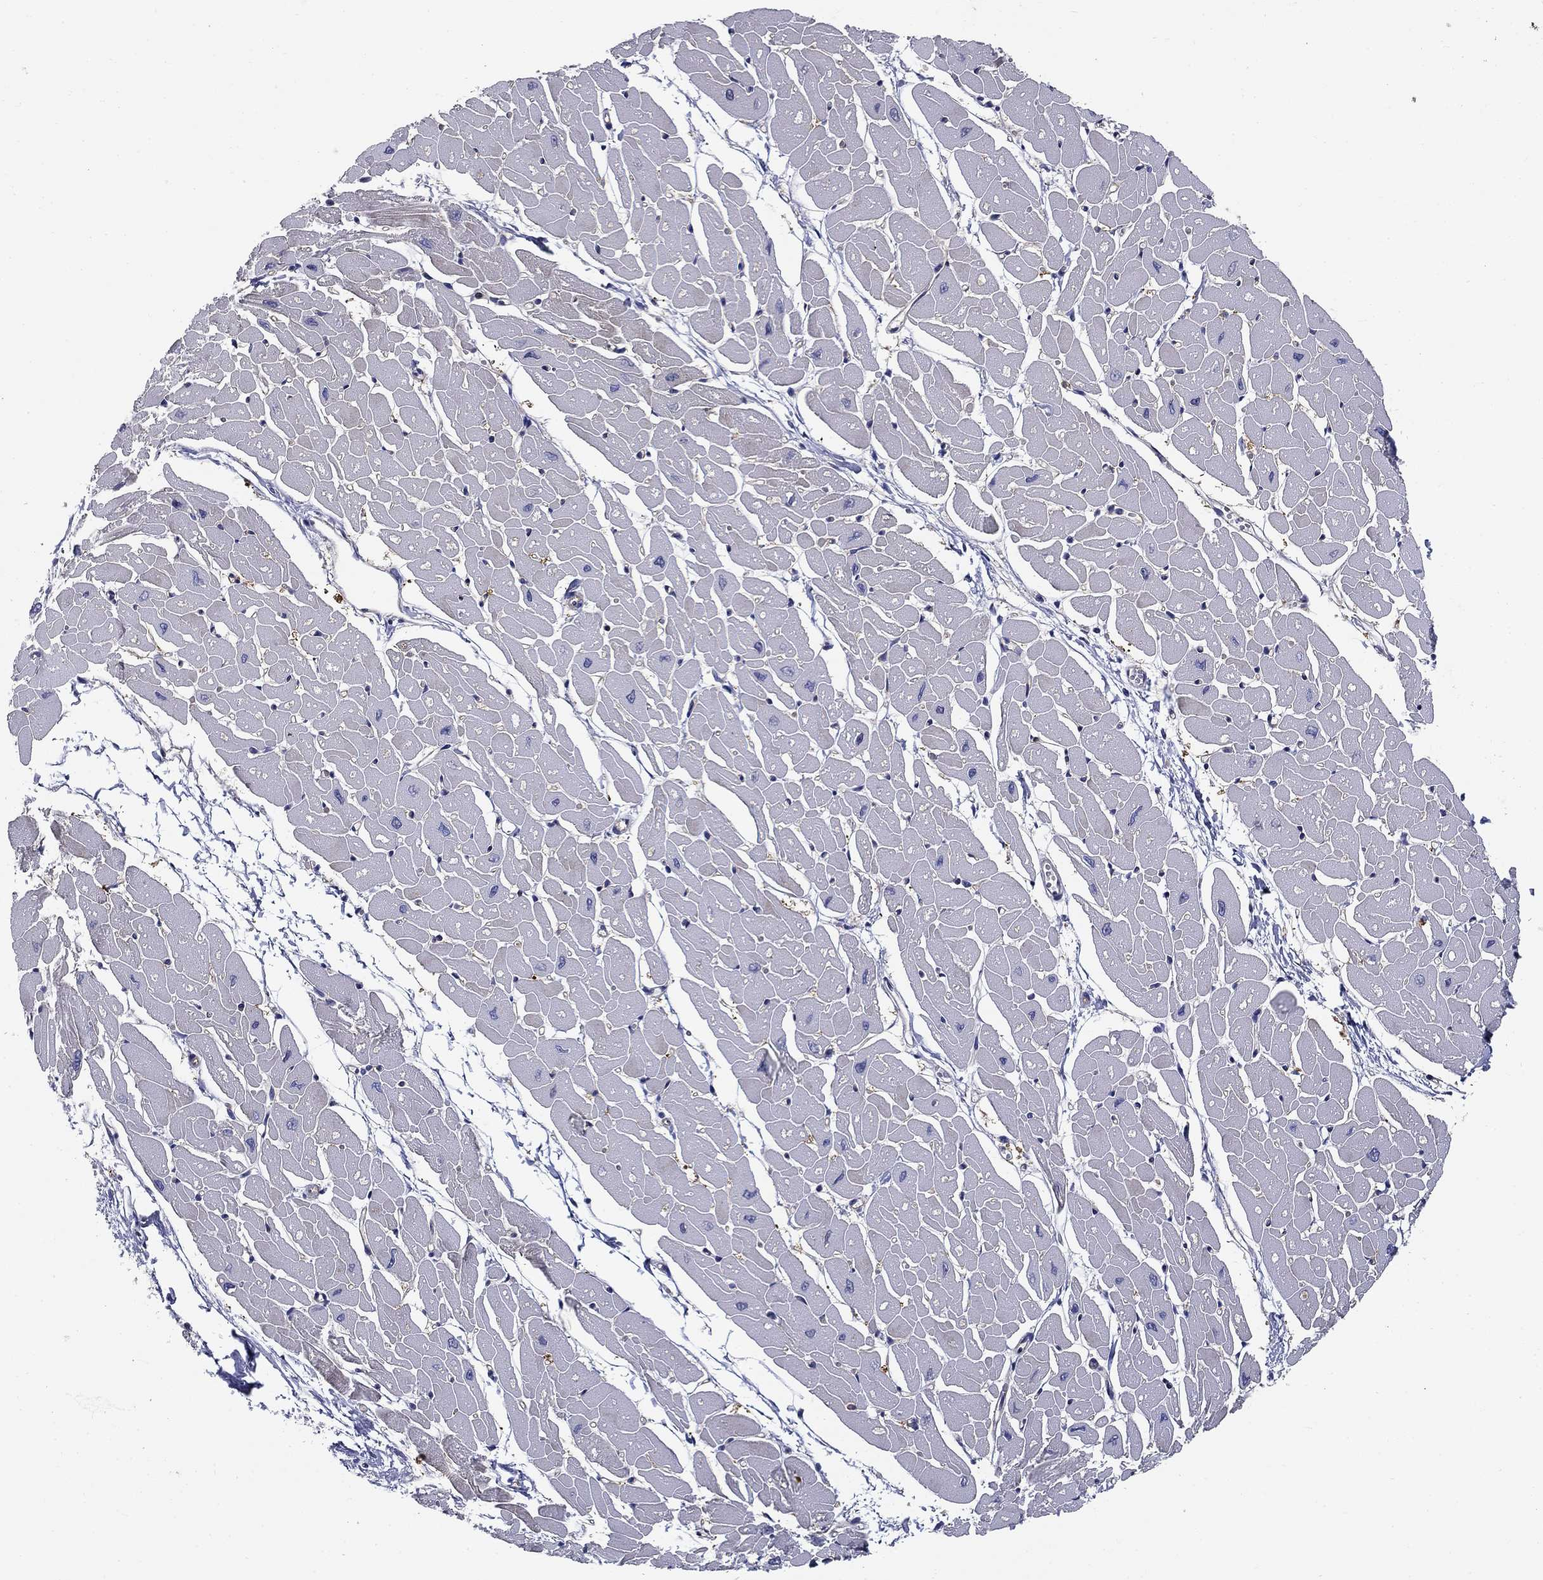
{"staining": {"intensity": "negative", "quantity": "none", "location": "none"}, "tissue": "heart muscle", "cell_type": "Cardiomyocytes", "image_type": "normal", "snomed": [{"axis": "morphology", "description": "Normal tissue, NOS"}, {"axis": "topography", "description": "Heart"}], "caption": "Immunohistochemistry micrograph of benign heart muscle: heart muscle stained with DAB (3,3'-diaminobenzidine) displays no significant protein positivity in cardiomyocytes.", "gene": "SIT1", "patient": {"sex": "male", "age": 57}}